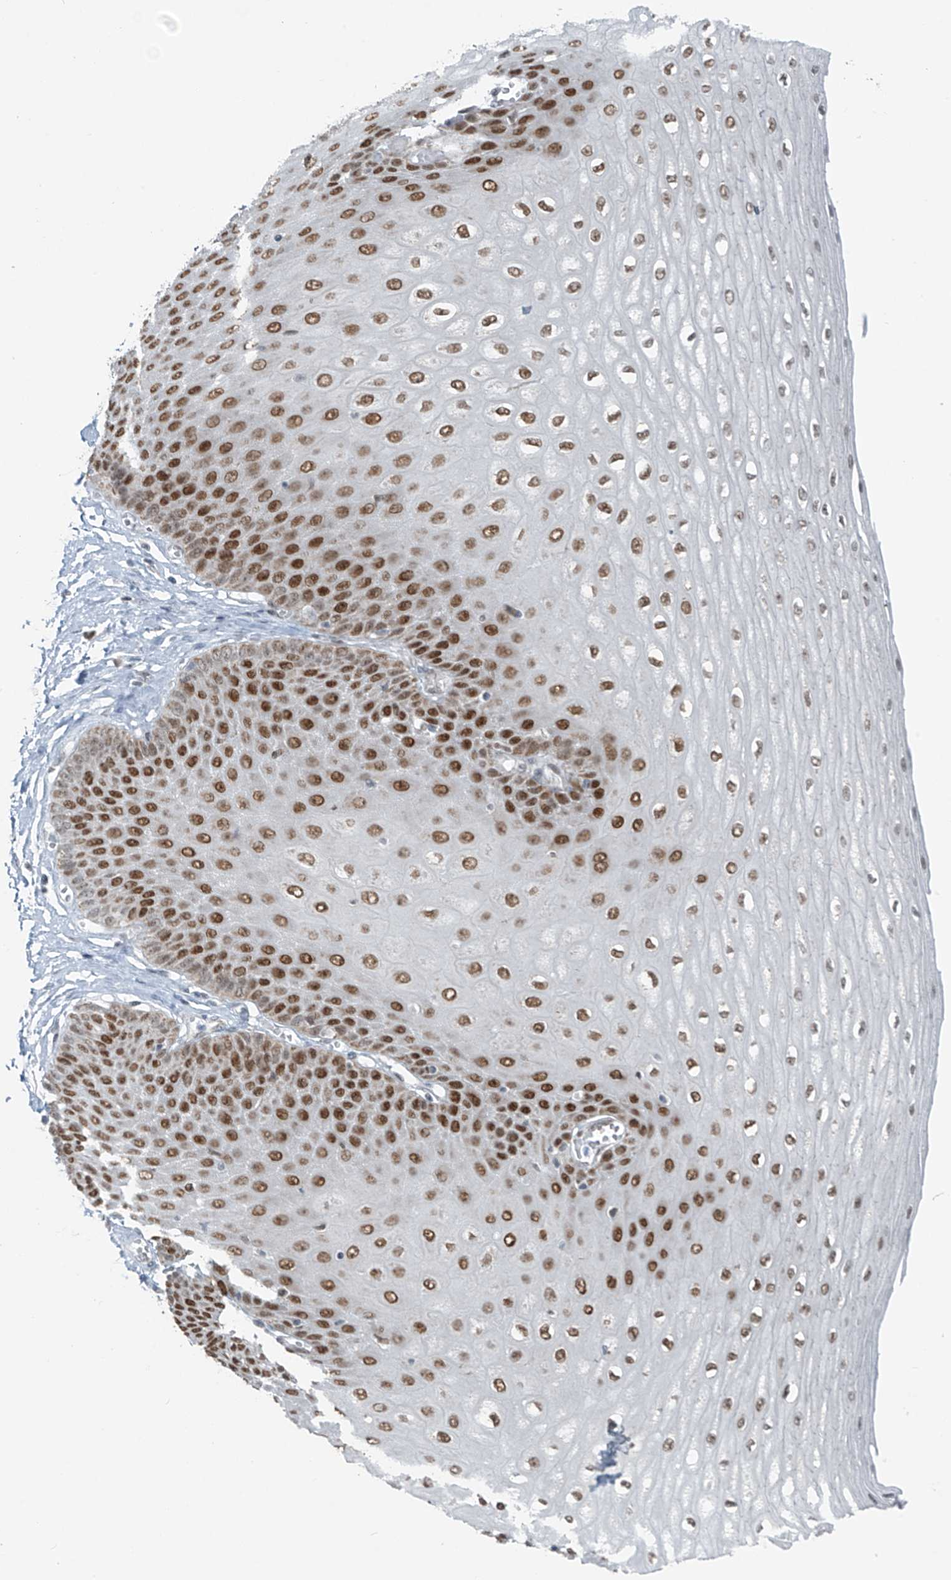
{"staining": {"intensity": "strong", "quantity": ">75%", "location": "nuclear"}, "tissue": "esophagus", "cell_type": "Squamous epithelial cells", "image_type": "normal", "snomed": [{"axis": "morphology", "description": "Normal tissue, NOS"}, {"axis": "topography", "description": "Esophagus"}], "caption": "The photomicrograph exhibits staining of normal esophagus, revealing strong nuclear protein positivity (brown color) within squamous epithelial cells. The staining was performed using DAB, with brown indicating positive protein expression. Nuclei are stained blue with hematoxylin.", "gene": "WRNIP1", "patient": {"sex": "male", "age": 60}}